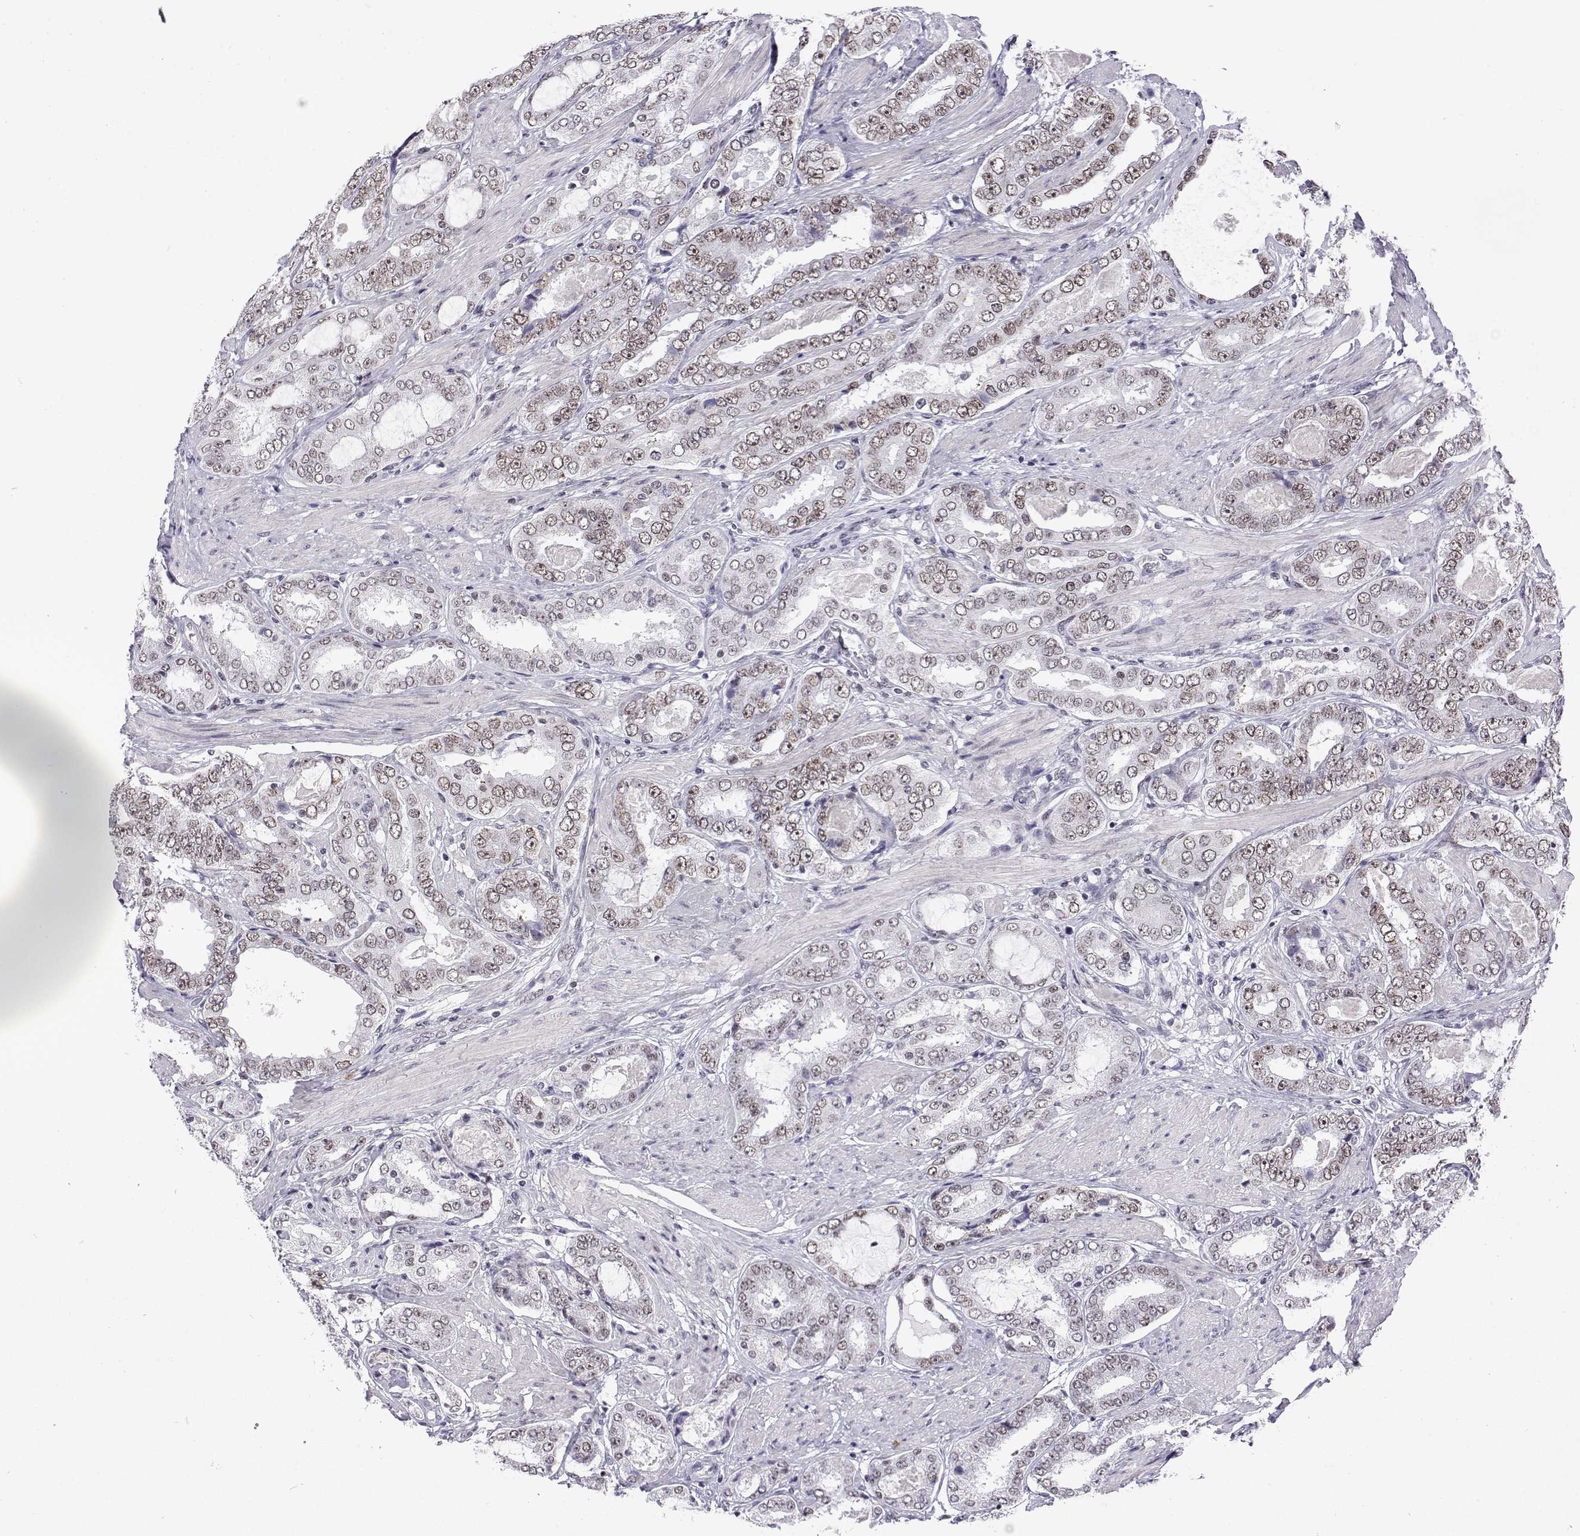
{"staining": {"intensity": "moderate", "quantity": "25%-75%", "location": "nuclear"}, "tissue": "prostate cancer", "cell_type": "Tumor cells", "image_type": "cancer", "snomed": [{"axis": "morphology", "description": "Adenocarcinoma, High grade"}, {"axis": "topography", "description": "Prostate"}], "caption": "Prostate cancer tissue shows moderate nuclear positivity in approximately 25%-75% of tumor cells, visualized by immunohistochemistry. (DAB (3,3'-diaminobenzidine) IHC with brightfield microscopy, high magnification).", "gene": "POLDIP3", "patient": {"sex": "male", "age": 63}}